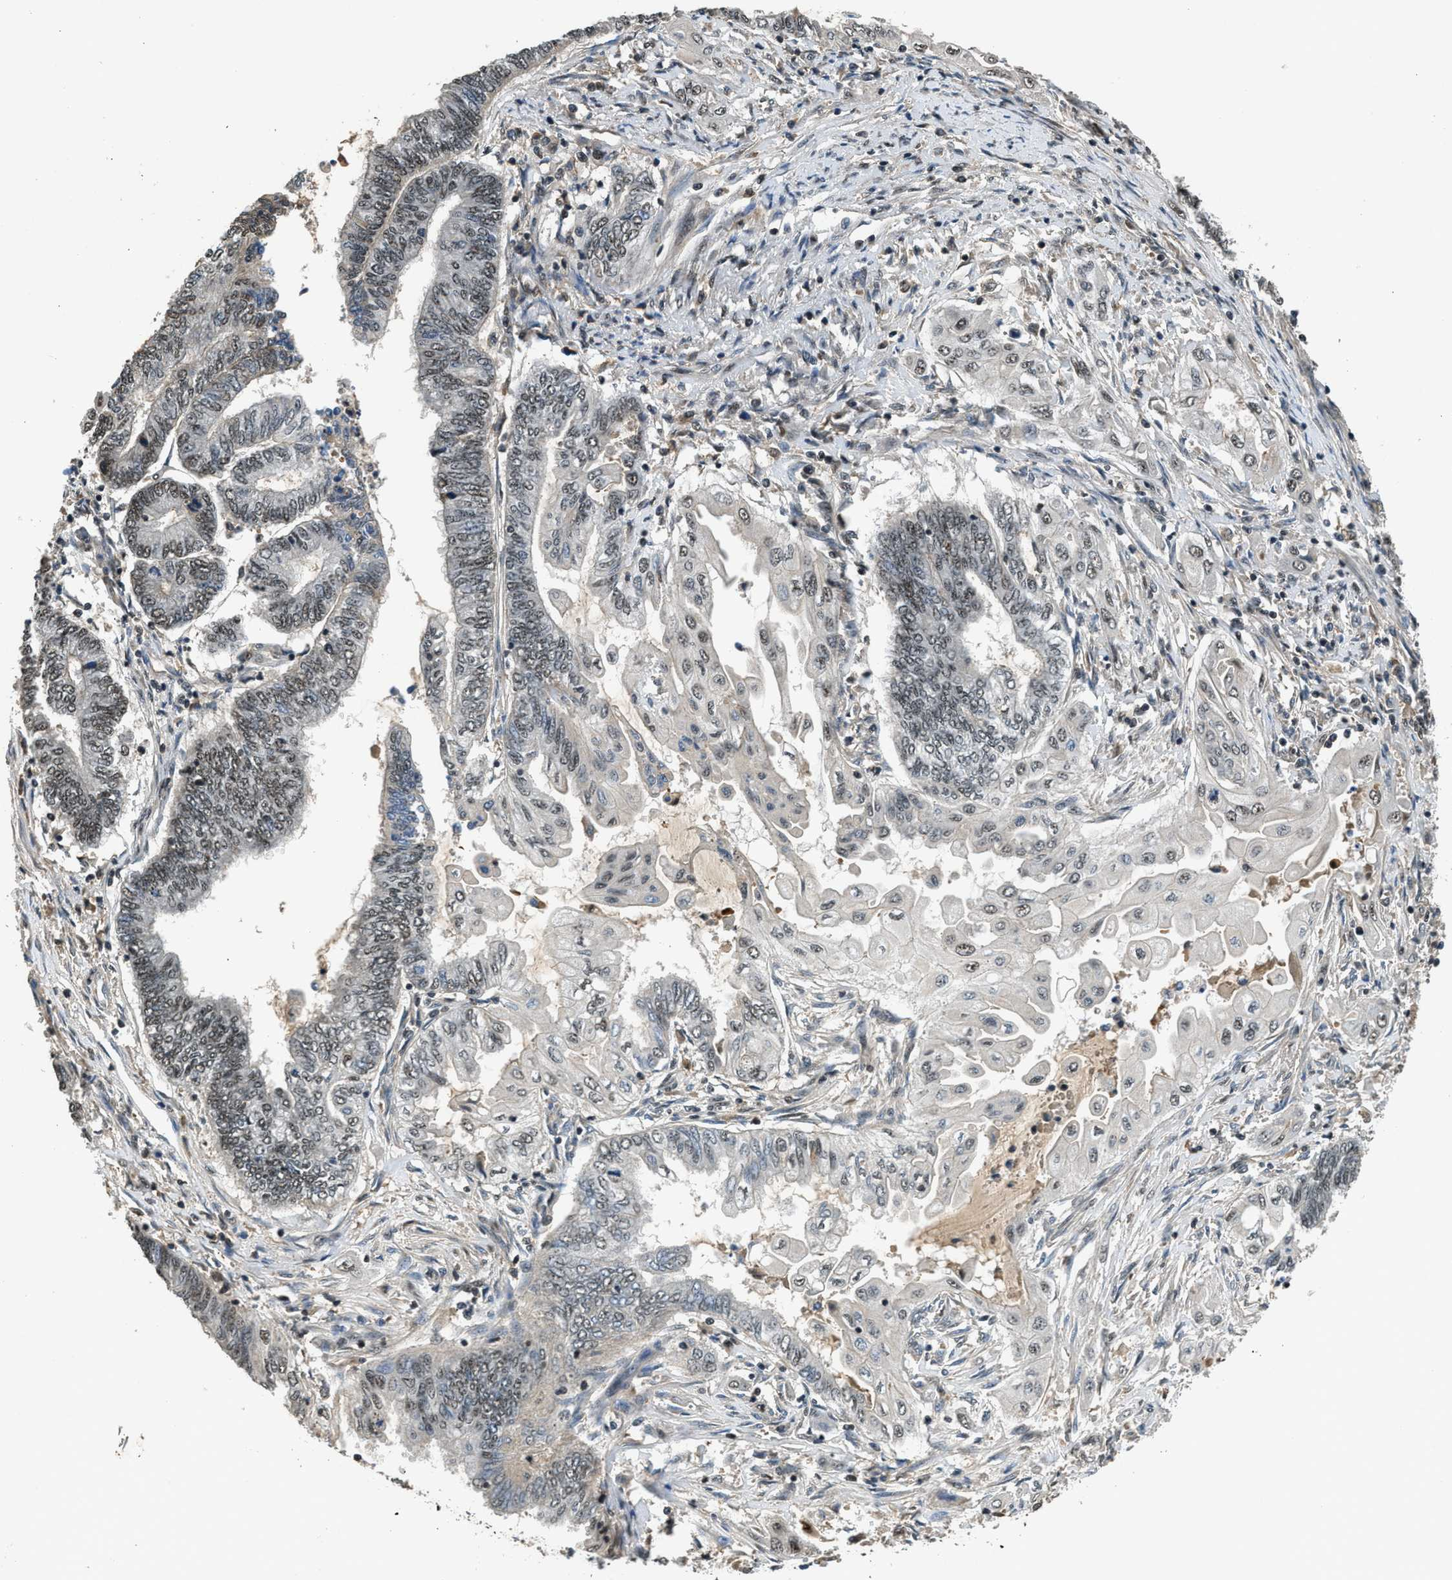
{"staining": {"intensity": "weak", "quantity": "25%-75%", "location": "nuclear"}, "tissue": "endometrial cancer", "cell_type": "Tumor cells", "image_type": "cancer", "snomed": [{"axis": "morphology", "description": "Adenocarcinoma, NOS"}, {"axis": "topography", "description": "Uterus"}, {"axis": "topography", "description": "Endometrium"}], "caption": "Weak nuclear protein positivity is present in about 25%-75% of tumor cells in endometrial adenocarcinoma. Nuclei are stained in blue.", "gene": "SLC15A4", "patient": {"sex": "female", "age": 70}}